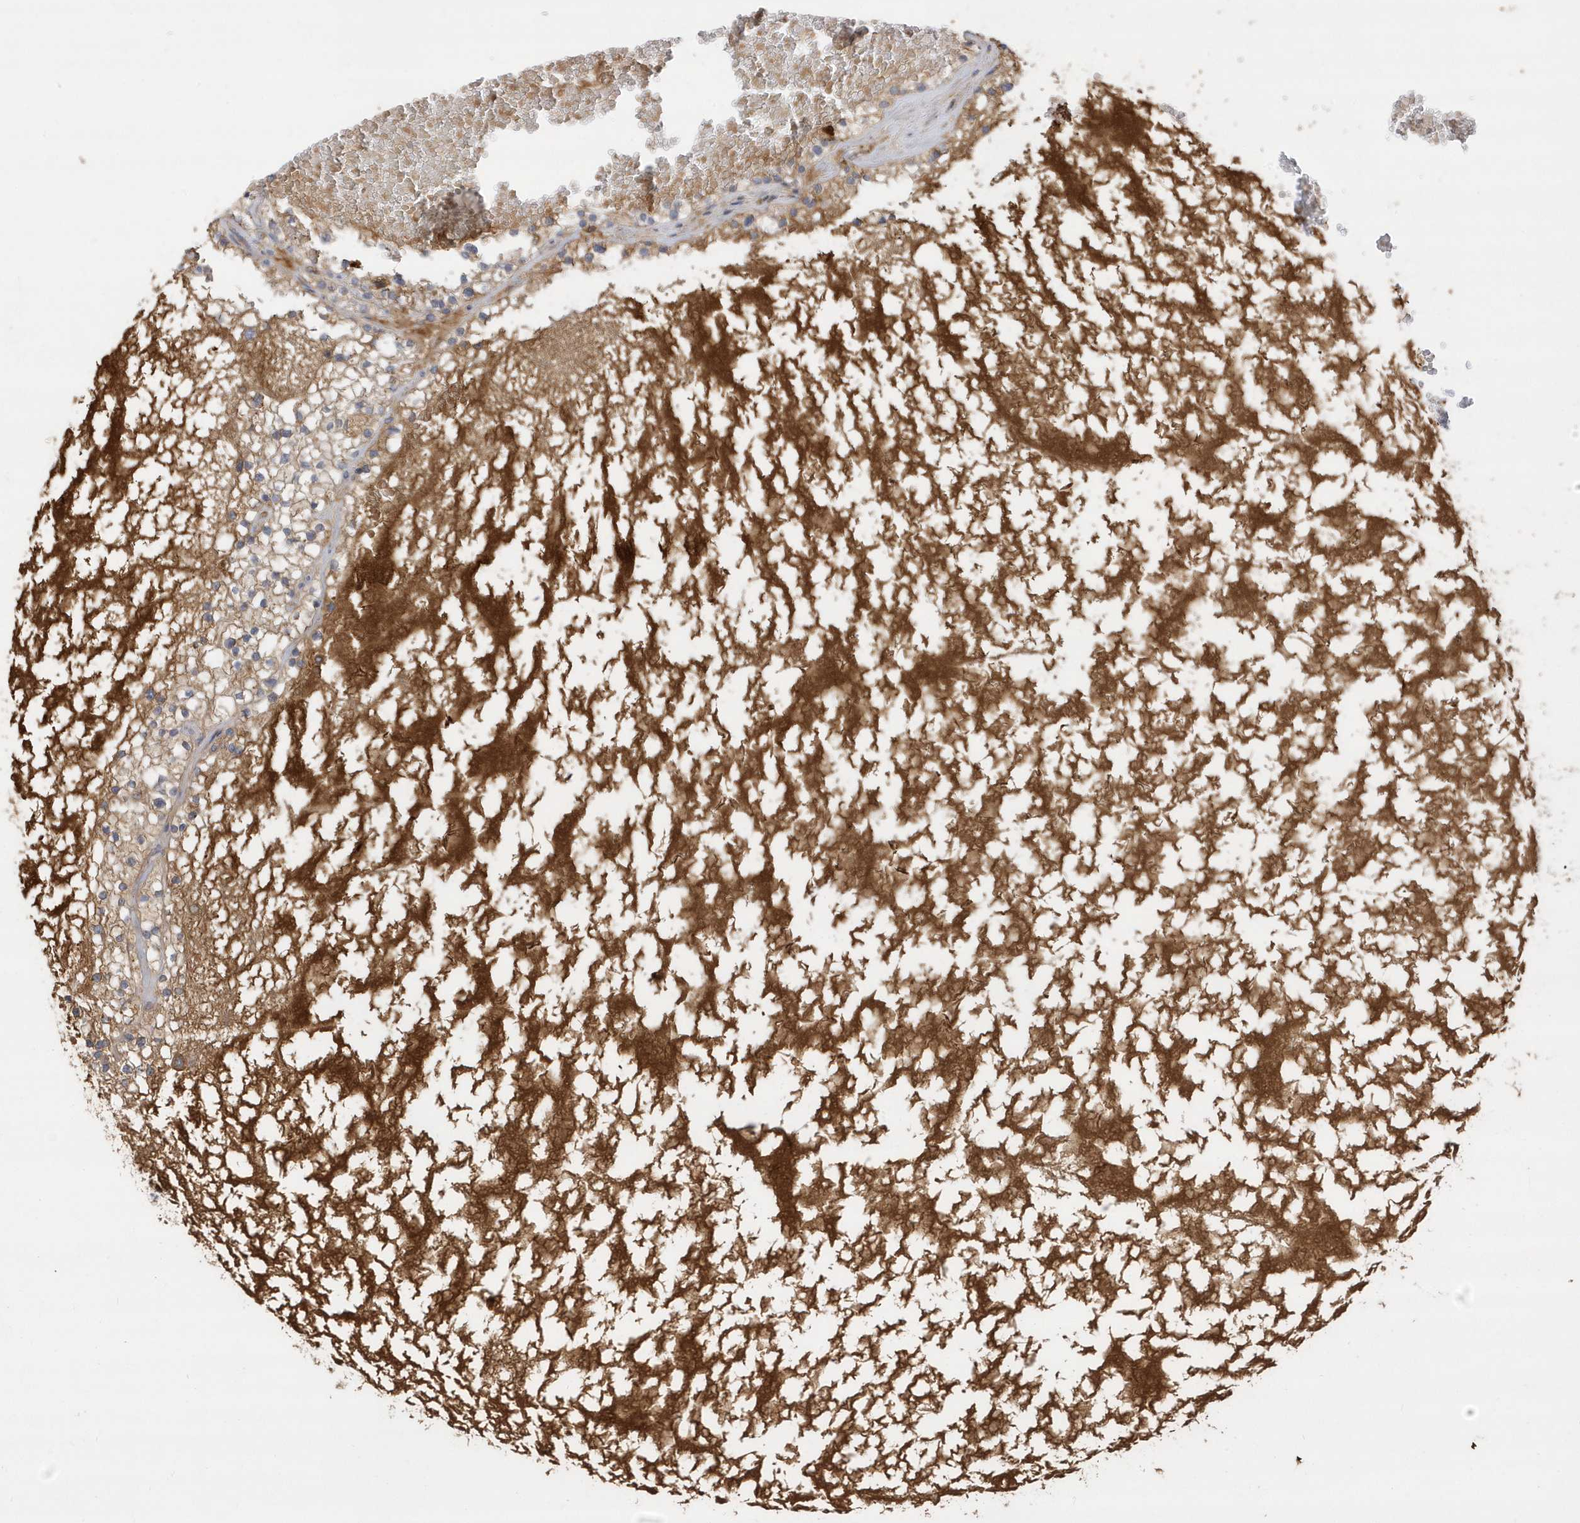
{"staining": {"intensity": "weak", "quantity": "25%-75%", "location": "cytoplasmic/membranous"}, "tissue": "renal cancer", "cell_type": "Tumor cells", "image_type": "cancer", "snomed": [{"axis": "morphology", "description": "Normal tissue, NOS"}, {"axis": "morphology", "description": "Adenocarcinoma, NOS"}, {"axis": "topography", "description": "Kidney"}], "caption": "Weak cytoplasmic/membranous expression for a protein is identified in about 25%-75% of tumor cells of renal adenocarcinoma using immunohistochemistry.", "gene": "DPP9", "patient": {"sex": "male", "age": 68}}